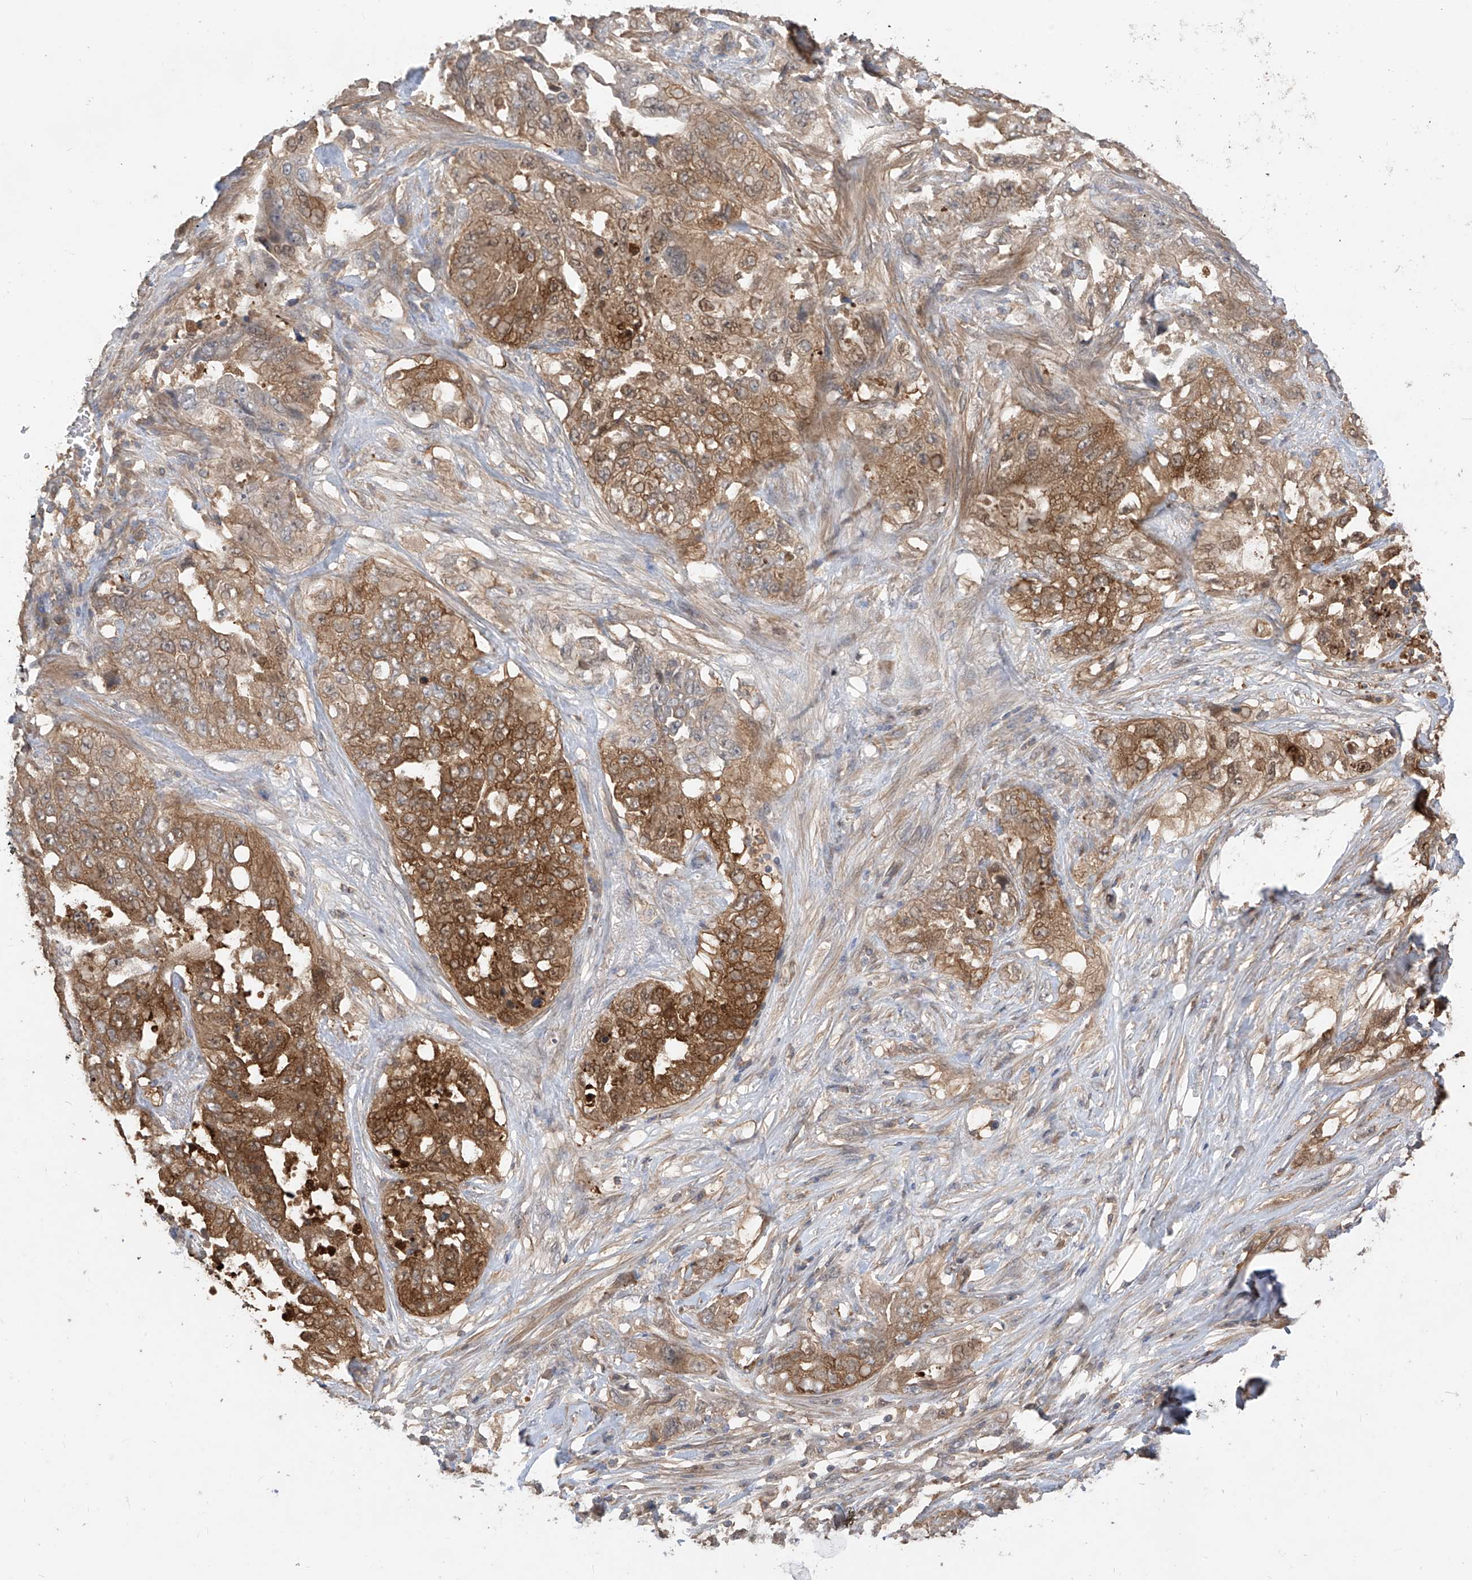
{"staining": {"intensity": "moderate", "quantity": ">75%", "location": "cytoplasmic/membranous"}, "tissue": "lung cancer", "cell_type": "Tumor cells", "image_type": "cancer", "snomed": [{"axis": "morphology", "description": "Adenocarcinoma, NOS"}, {"axis": "topography", "description": "Lung"}], "caption": "High-magnification brightfield microscopy of lung cancer stained with DAB (3,3'-diaminobenzidine) (brown) and counterstained with hematoxylin (blue). tumor cells exhibit moderate cytoplasmic/membranous positivity is seen in about>75% of cells. The protein is stained brown, and the nuclei are stained in blue (DAB (3,3'-diaminobenzidine) IHC with brightfield microscopy, high magnification).", "gene": "CACNA2D4", "patient": {"sex": "female", "age": 51}}